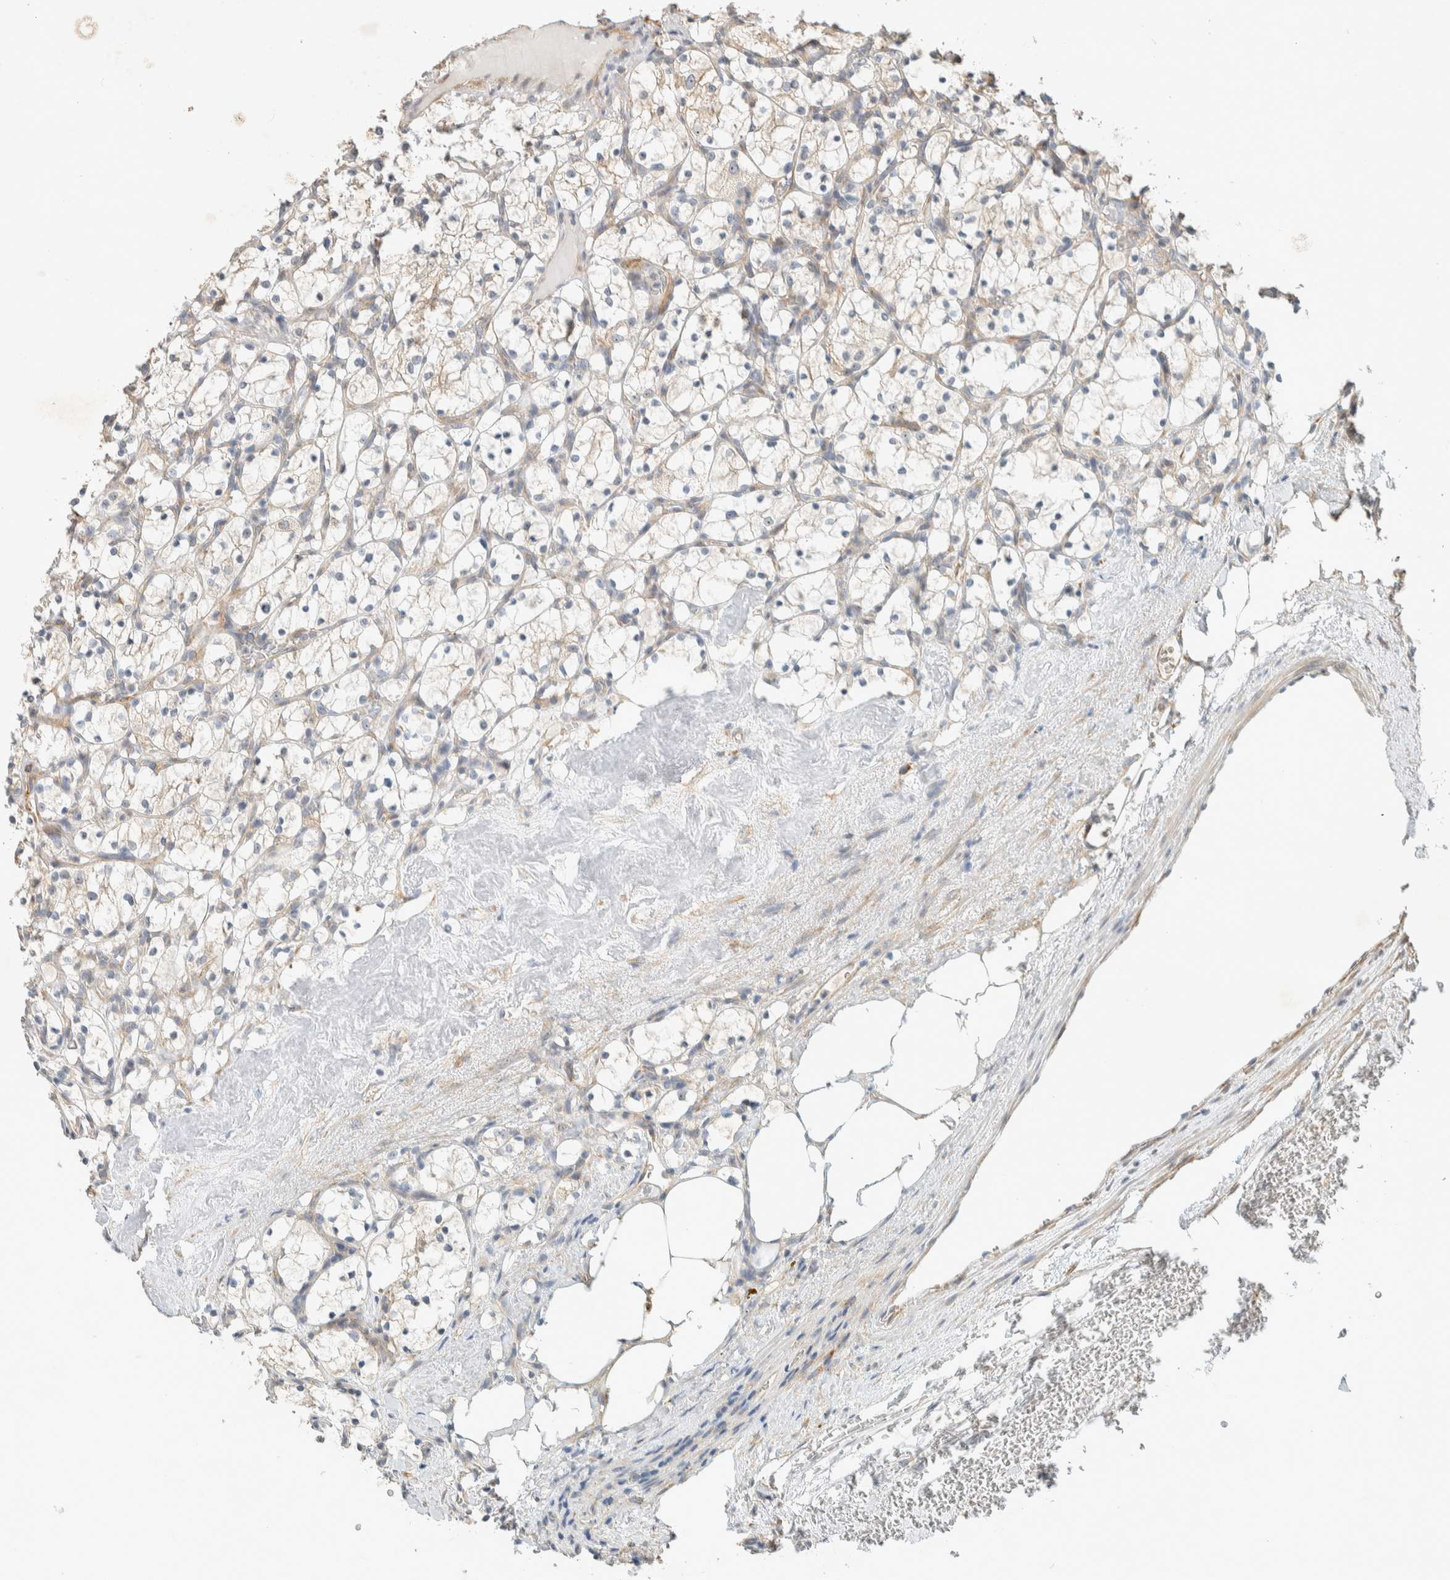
{"staining": {"intensity": "weak", "quantity": "<25%", "location": "cytoplasmic/membranous"}, "tissue": "renal cancer", "cell_type": "Tumor cells", "image_type": "cancer", "snomed": [{"axis": "morphology", "description": "Adenocarcinoma, NOS"}, {"axis": "topography", "description": "Kidney"}], "caption": "Immunohistochemistry (IHC) histopathology image of neoplastic tissue: adenocarcinoma (renal) stained with DAB (3,3'-diaminobenzidine) demonstrates no significant protein staining in tumor cells.", "gene": "KLHL40", "patient": {"sex": "female", "age": 69}}